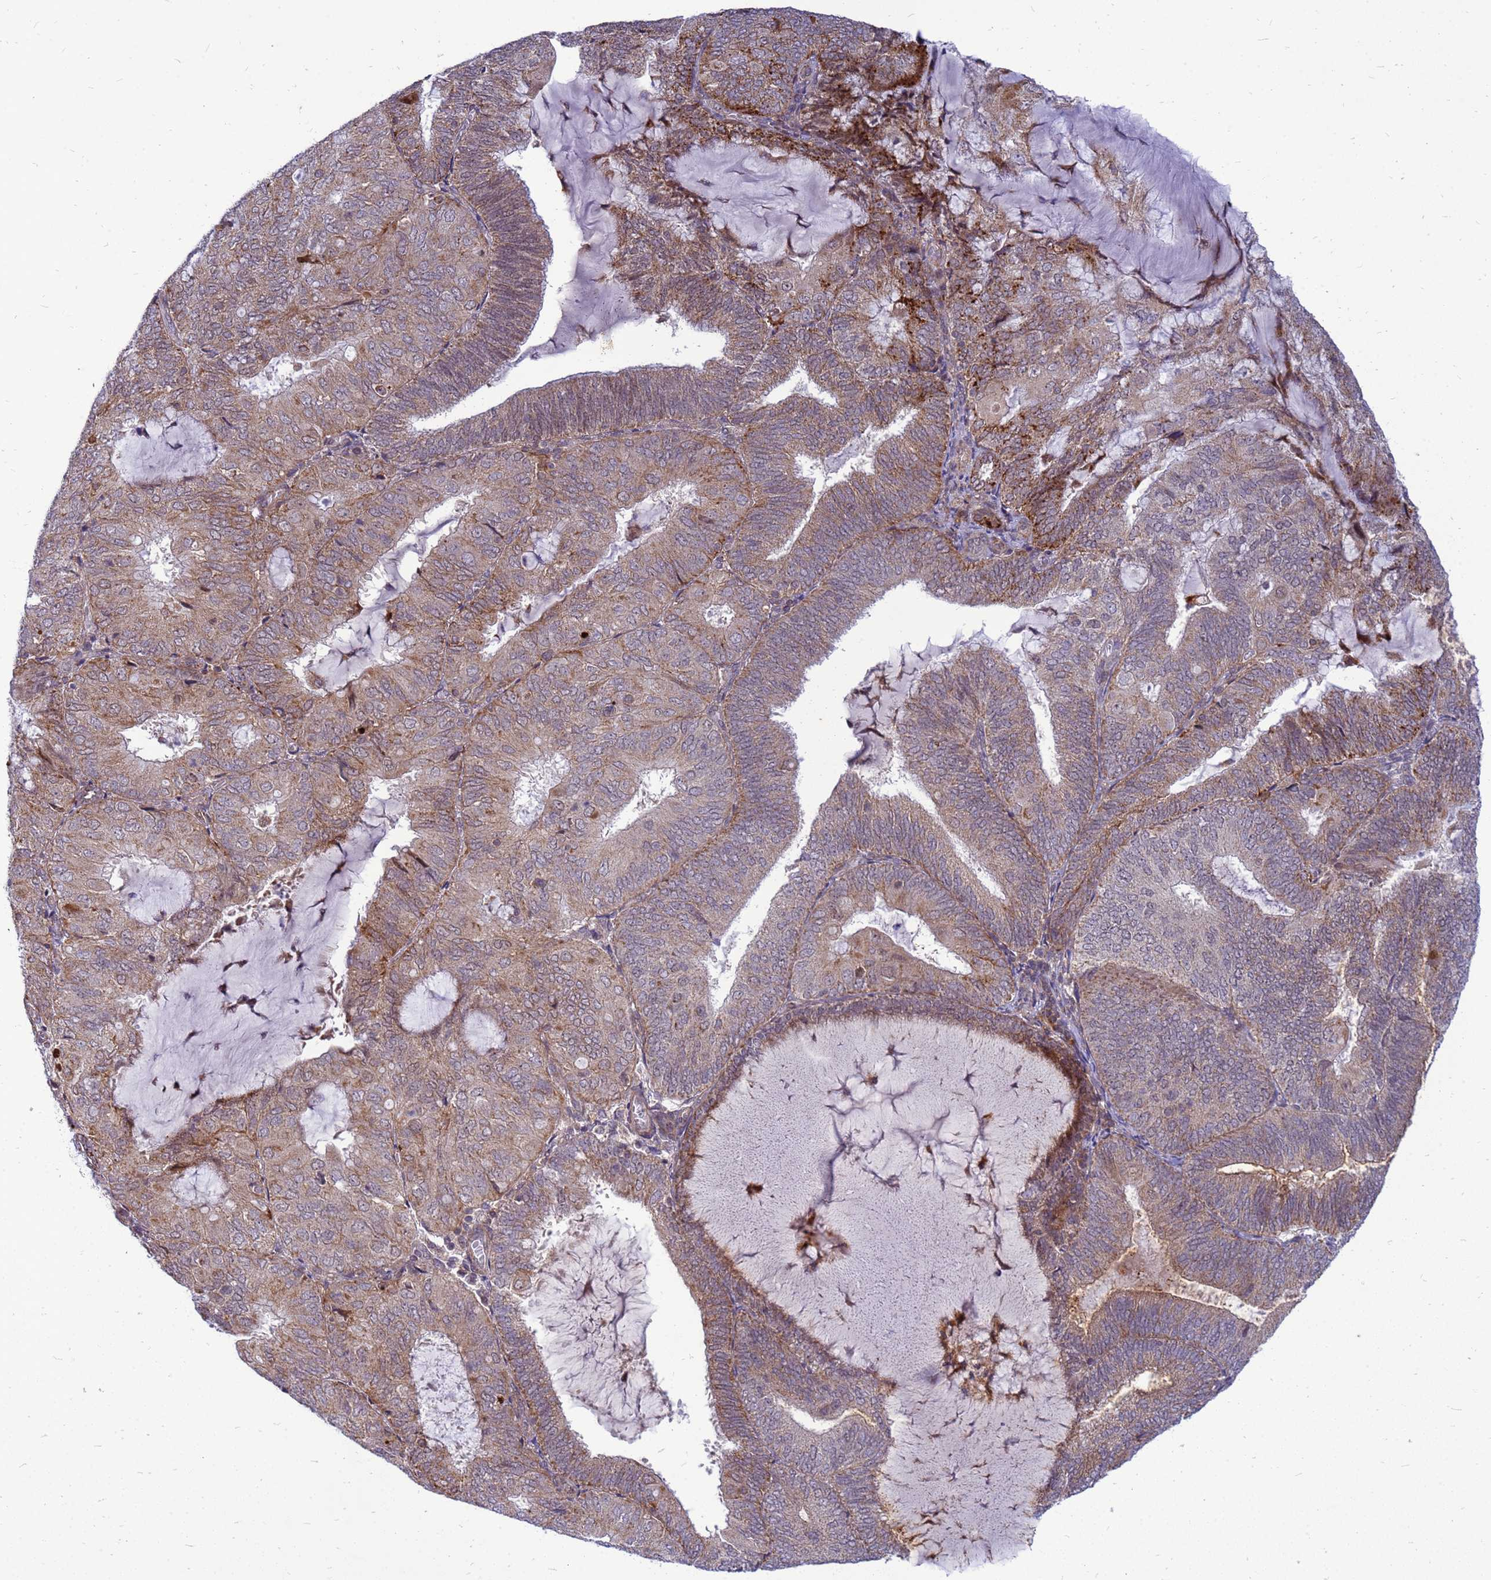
{"staining": {"intensity": "moderate", "quantity": ">75%", "location": "cytoplasmic/membranous"}, "tissue": "endometrial cancer", "cell_type": "Tumor cells", "image_type": "cancer", "snomed": [{"axis": "morphology", "description": "Adenocarcinoma, NOS"}, {"axis": "topography", "description": "Endometrium"}], "caption": "Immunohistochemical staining of endometrial adenocarcinoma exhibits moderate cytoplasmic/membranous protein positivity in approximately >75% of tumor cells. Nuclei are stained in blue.", "gene": "C12orf43", "patient": {"sex": "female", "age": 81}}